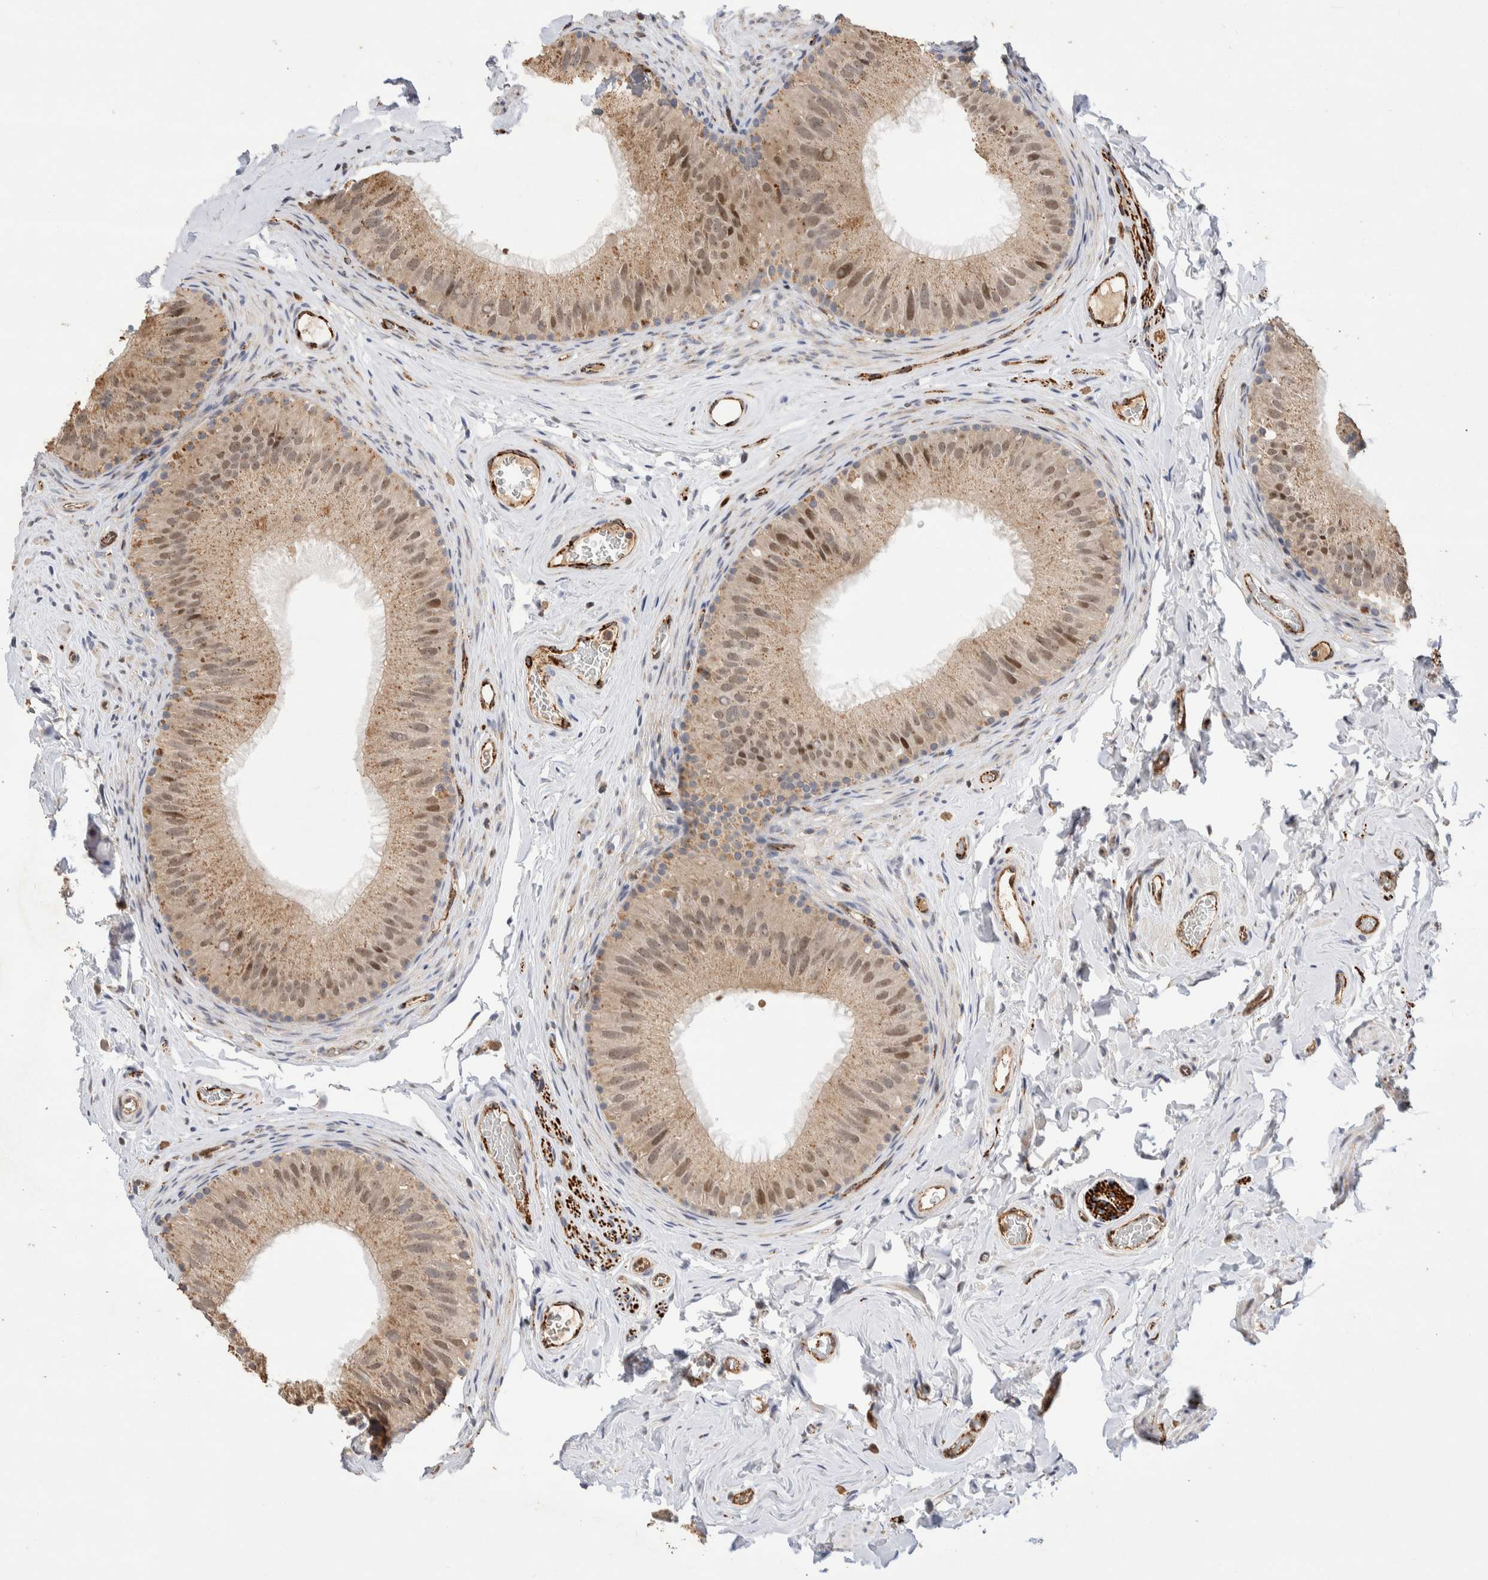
{"staining": {"intensity": "moderate", "quantity": ">75%", "location": "cytoplasmic/membranous,nuclear"}, "tissue": "epididymis", "cell_type": "Glandular cells", "image_type": "normal", "snomed": [{"axis": "morphology", "description": "Normal tissue, NOS"}, {"axis": "topography", "description": "Vascular tissue"}, {"axis": "topography", "description": "Epididymis"}], "caption": "Immunohistochemical staining of unremarkable epididymis reveals >75% levels of moderate cytoplasmic/membranous,nuclear protein positivity in about >75% of glandular cells. (IHC, brightfield microscopy, high magnification).", "gene": "NSMAF", "patient": {"sex": "male", "age": 49}}